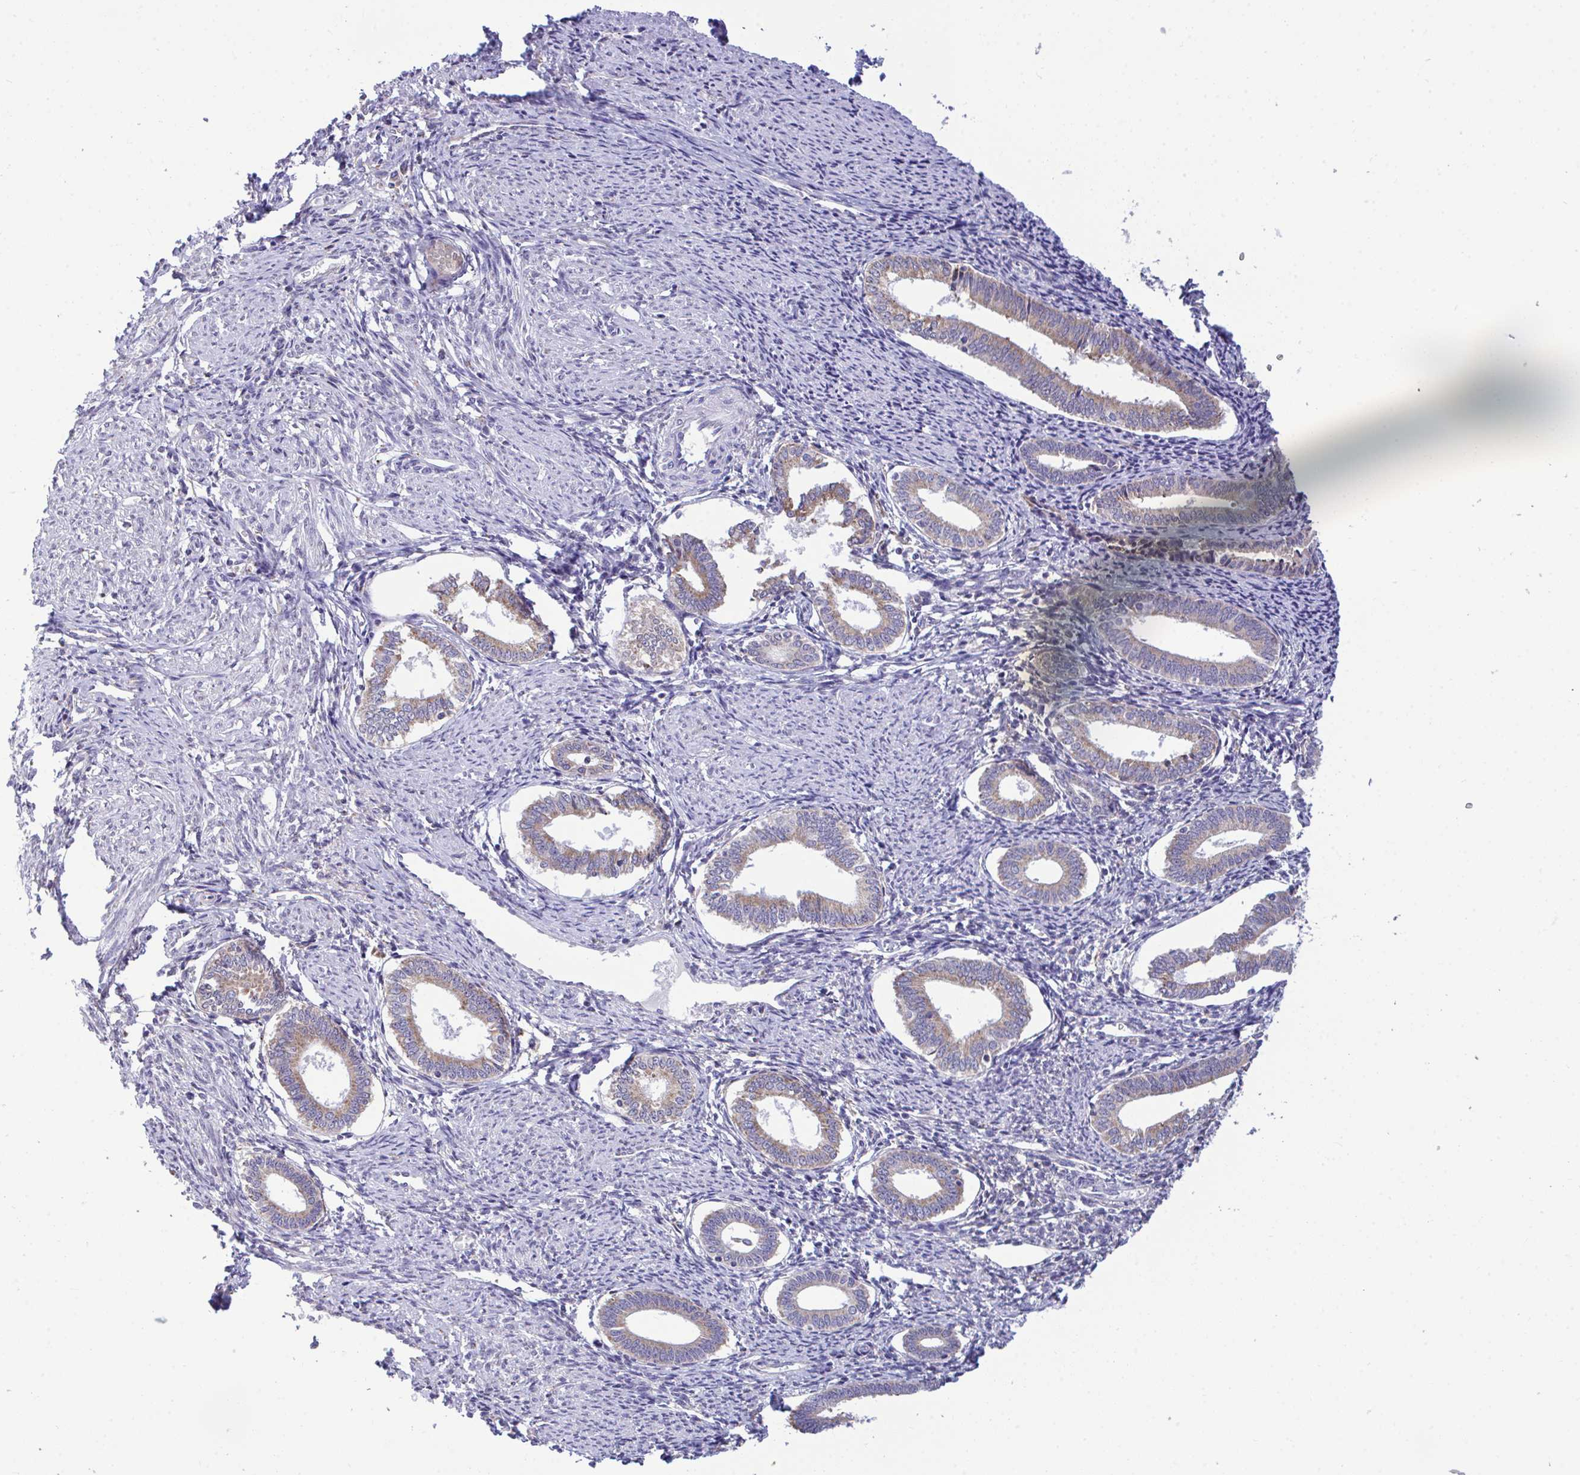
{"staining": {"intensity": "negative", "quantity": "none", "location": "none"}, "tissue": "endometrium", "cell_type": "Cells in endometrial stroma", "image_type": "normal", "snomed": [{"axis": "morphology", "description": "Normal tissue, NOS"}, {"axis": "topography", "description": "Endometrium"}], "caption": "IHC image of benign human endometrium stained for a protein (brown), which demonstrates no expression in cells in endometrial stroma.", "gene": "PIGK", "patient": {"sex": "female", "age": 41}}